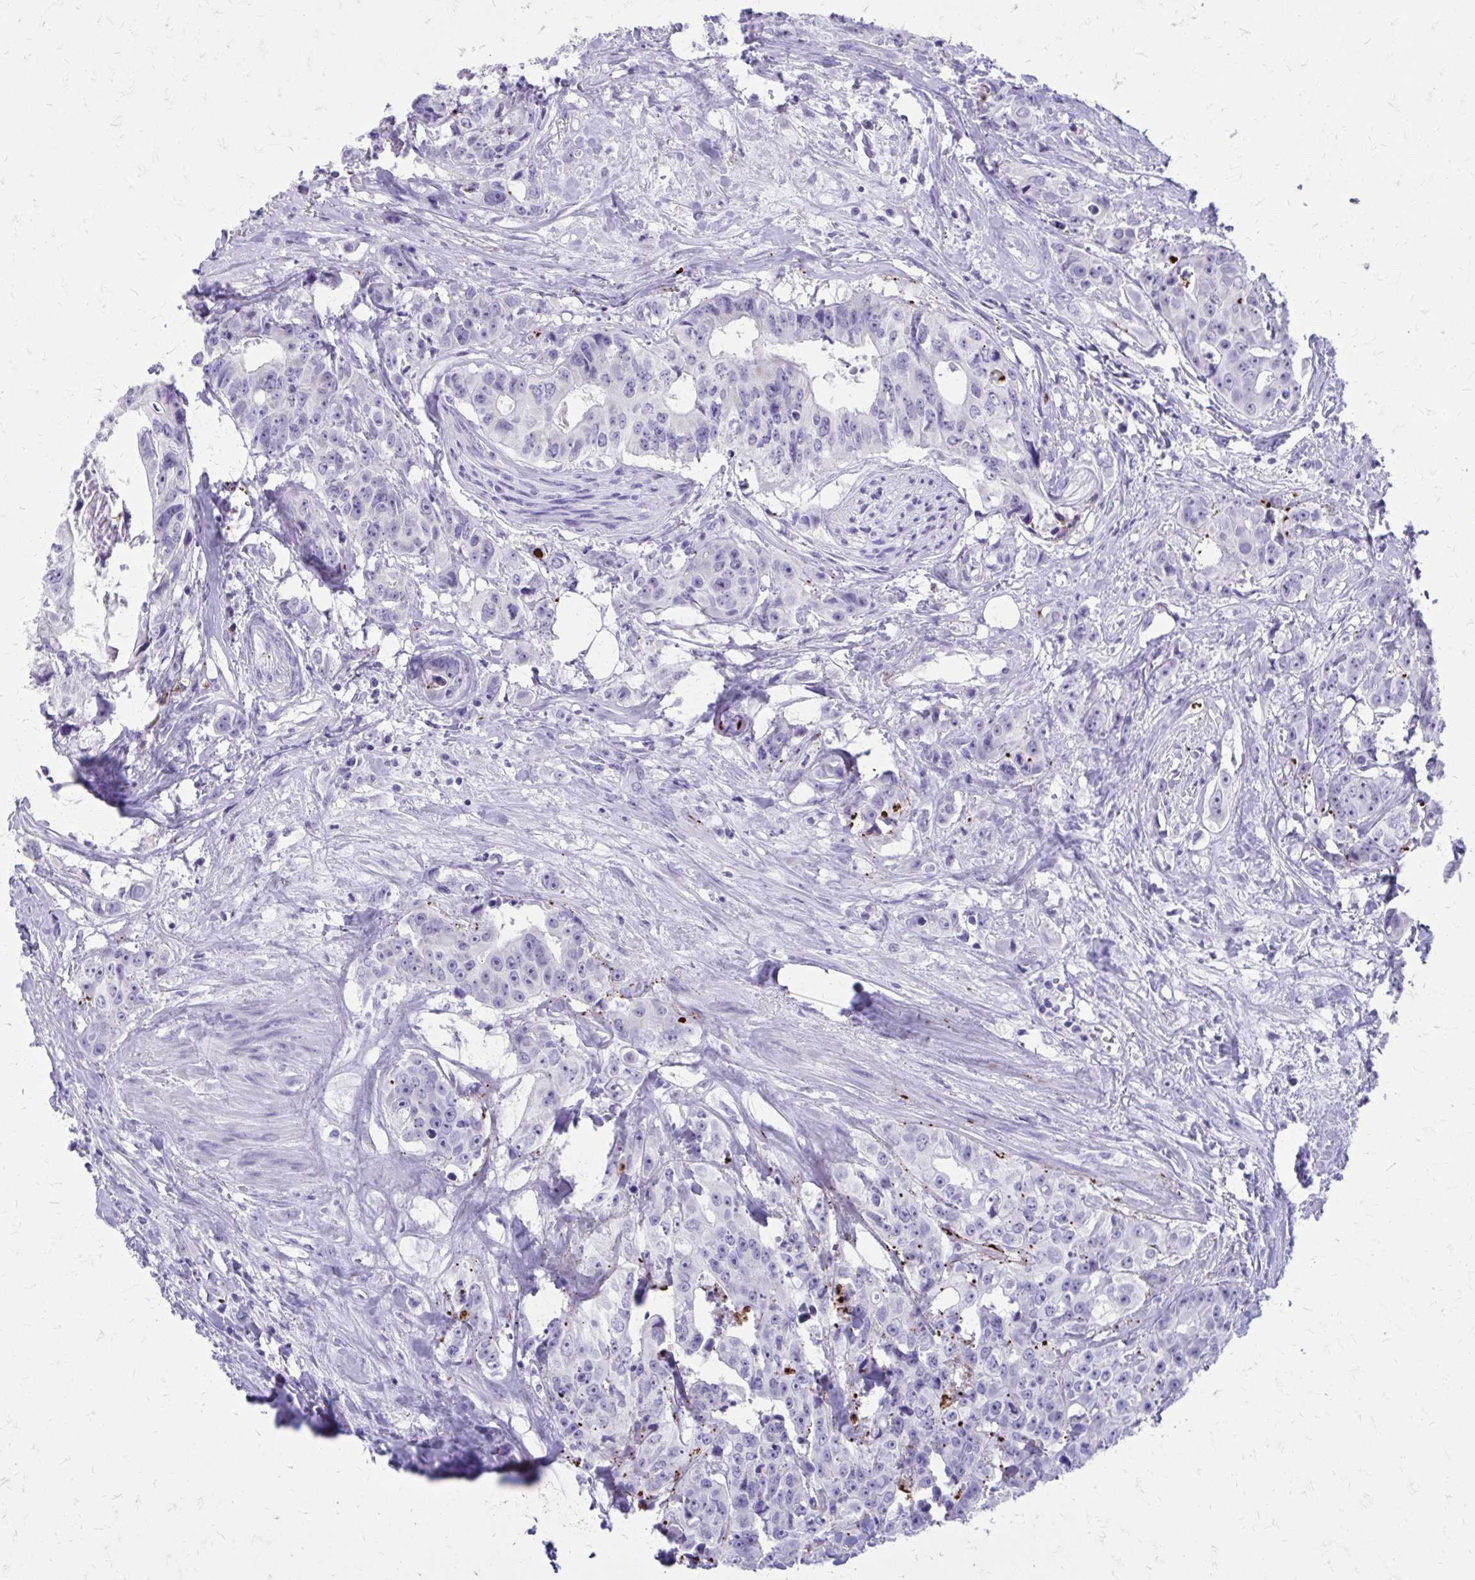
{"staining": {"intensity": "negative", "quantity": "none", "location": "none"}, "tissue": "colorectal cancer", "cell_type": "Tumor cells", "image_type": "cancer", "snomed": [{"axis": "morphology", "description": "Adenocarcinoma, NOS"}, {"axis": "topography", "description": "Rectum"}], "caption": "Colorectal cancer was stained to show a protein in brown. There is no significant staining in tumor cells.", "gene": "SATL1", "patient": {"sex": "female", "age": 62}}